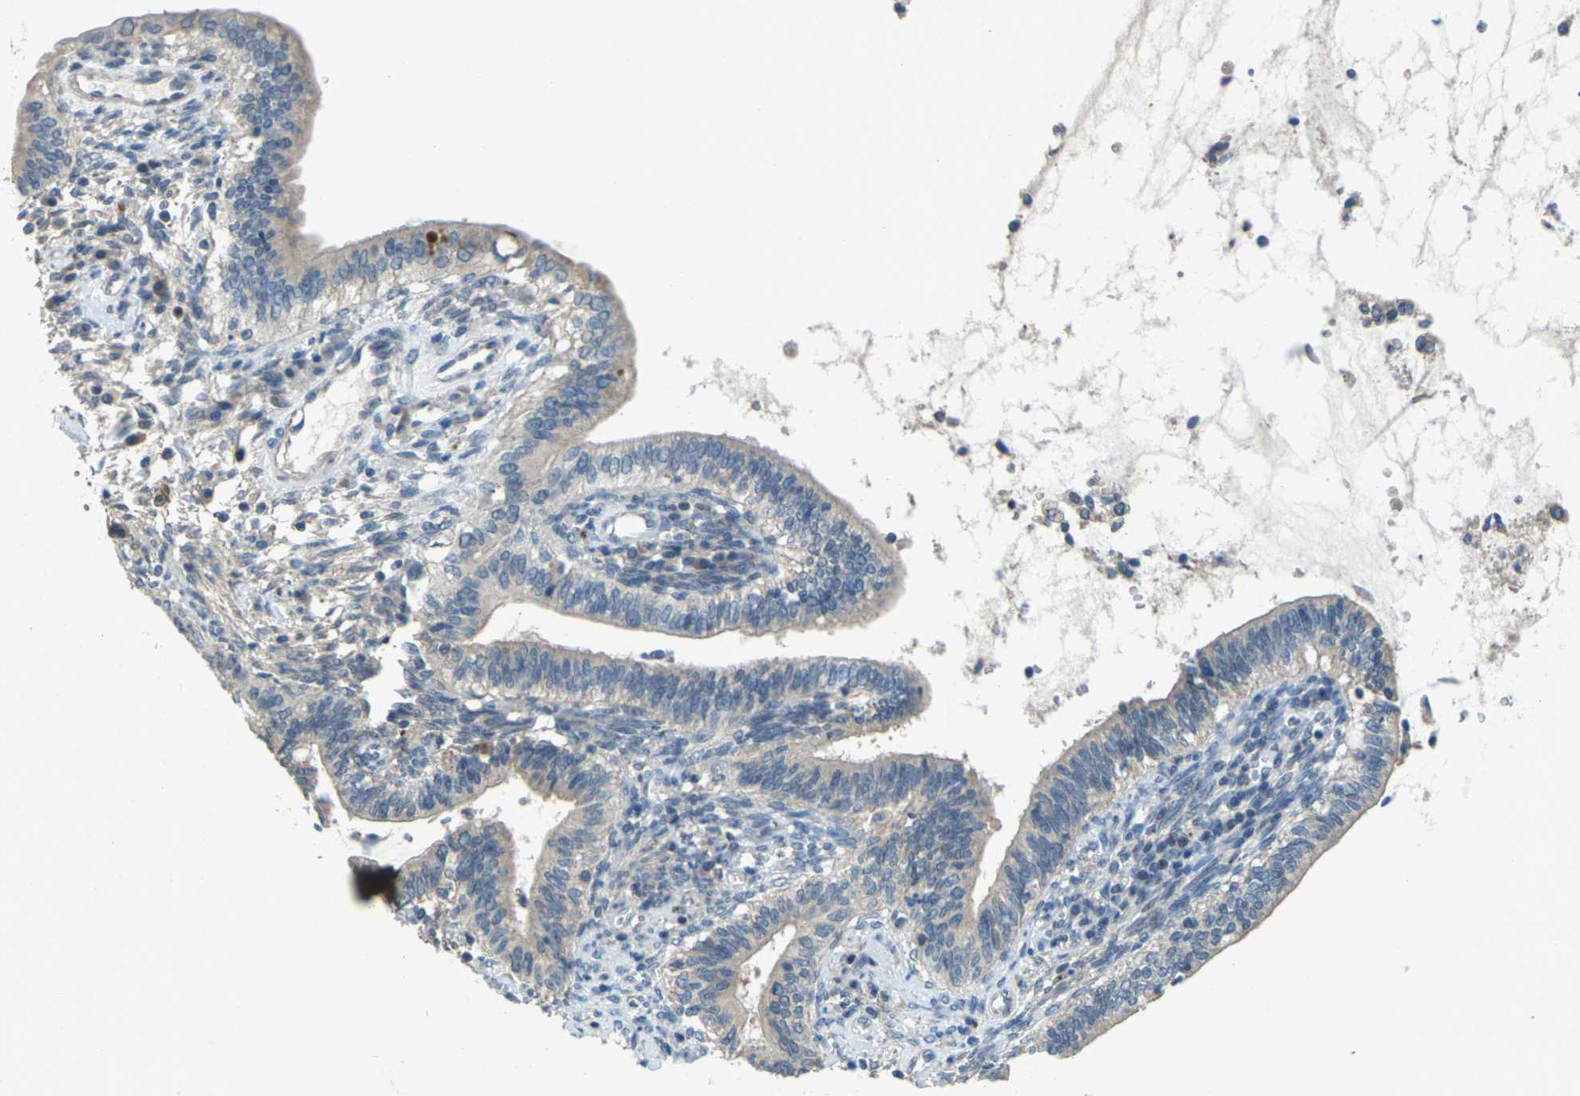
{"staining": {"intensity": "moderate", "quantity": "<25%", "location": "cytoplasmic/membranous"}, "tissue": "cervical cancer", "cell_type": "Tumor cells", "image_type": "cancer", "snomed": [{"axis": "morphology", "description": "Adenocarcinoma, NOS"}, {"axis": "topography", "description": "Cervix"}], "caption": "High-magnification brightfield microscopy of cervical adenocarcinoma stained with DAB (brown) and counterstained with hematoxylin (blue). tumor cells exhibit moderate cytoplasmic/membranous positivity is seen in about<25% of cells. (brown staining indicates protein expression, while blue staining denotes nuclei).", "gene": "SIGLEC14", "patient": {"sex": "female", "age": 44}}